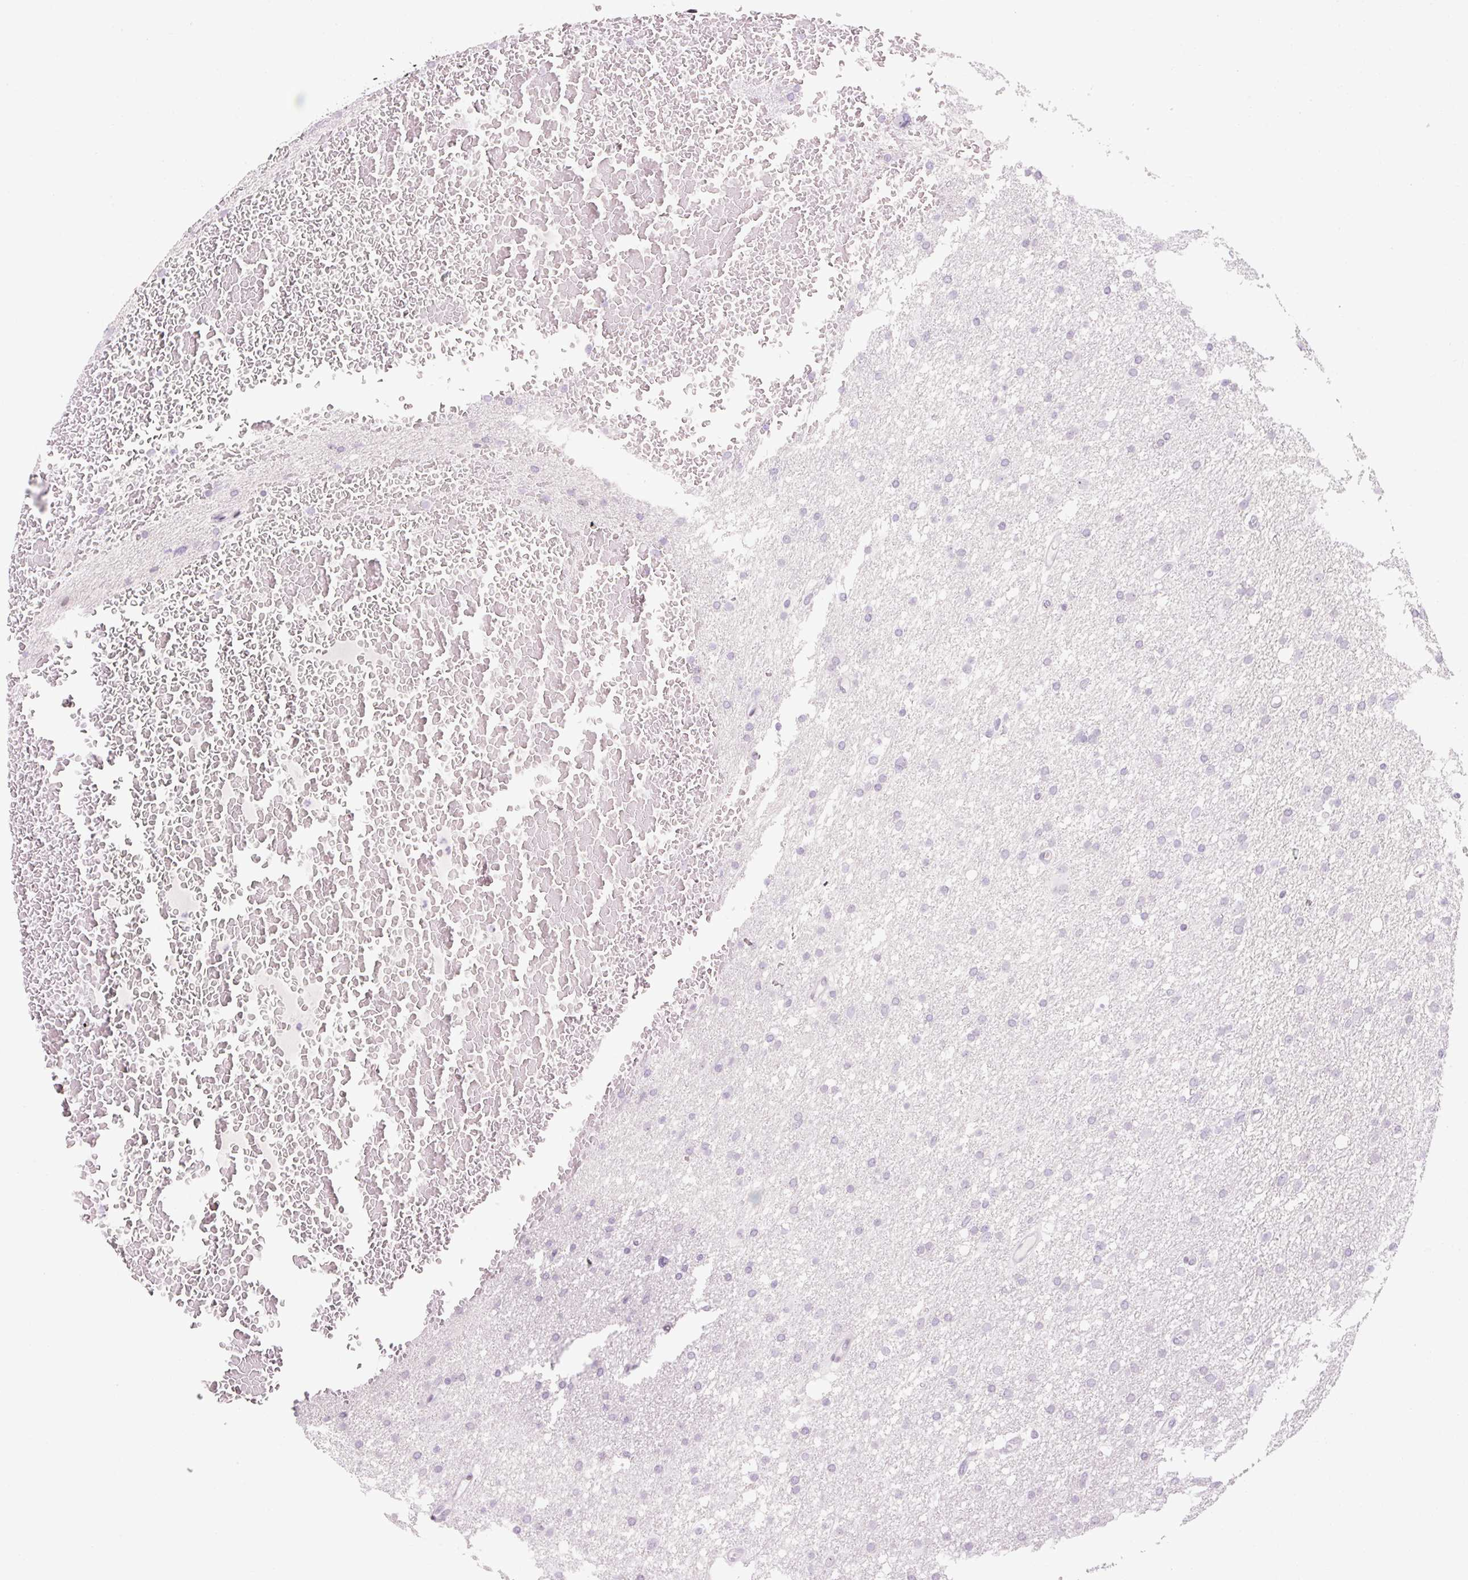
{"staining": {"intensity": "negative", "quantity": "none", "location": "none"}, "tissue": "glioma", "cell_type": "Tumor cells", "image_type": "cancer", "snomed": [{"axis": "morphology", "description": "Glioma, malignant, High grade"}, {"axis": "topography", "description": "Cerebral cortex"}], "caption": "DAB immunohistochemical staining of malignant glioma (high-grade) shows no significant staining in tumor cells.", "gene": "ZNF417", "patient": {"sex": "female", "age": 36}}